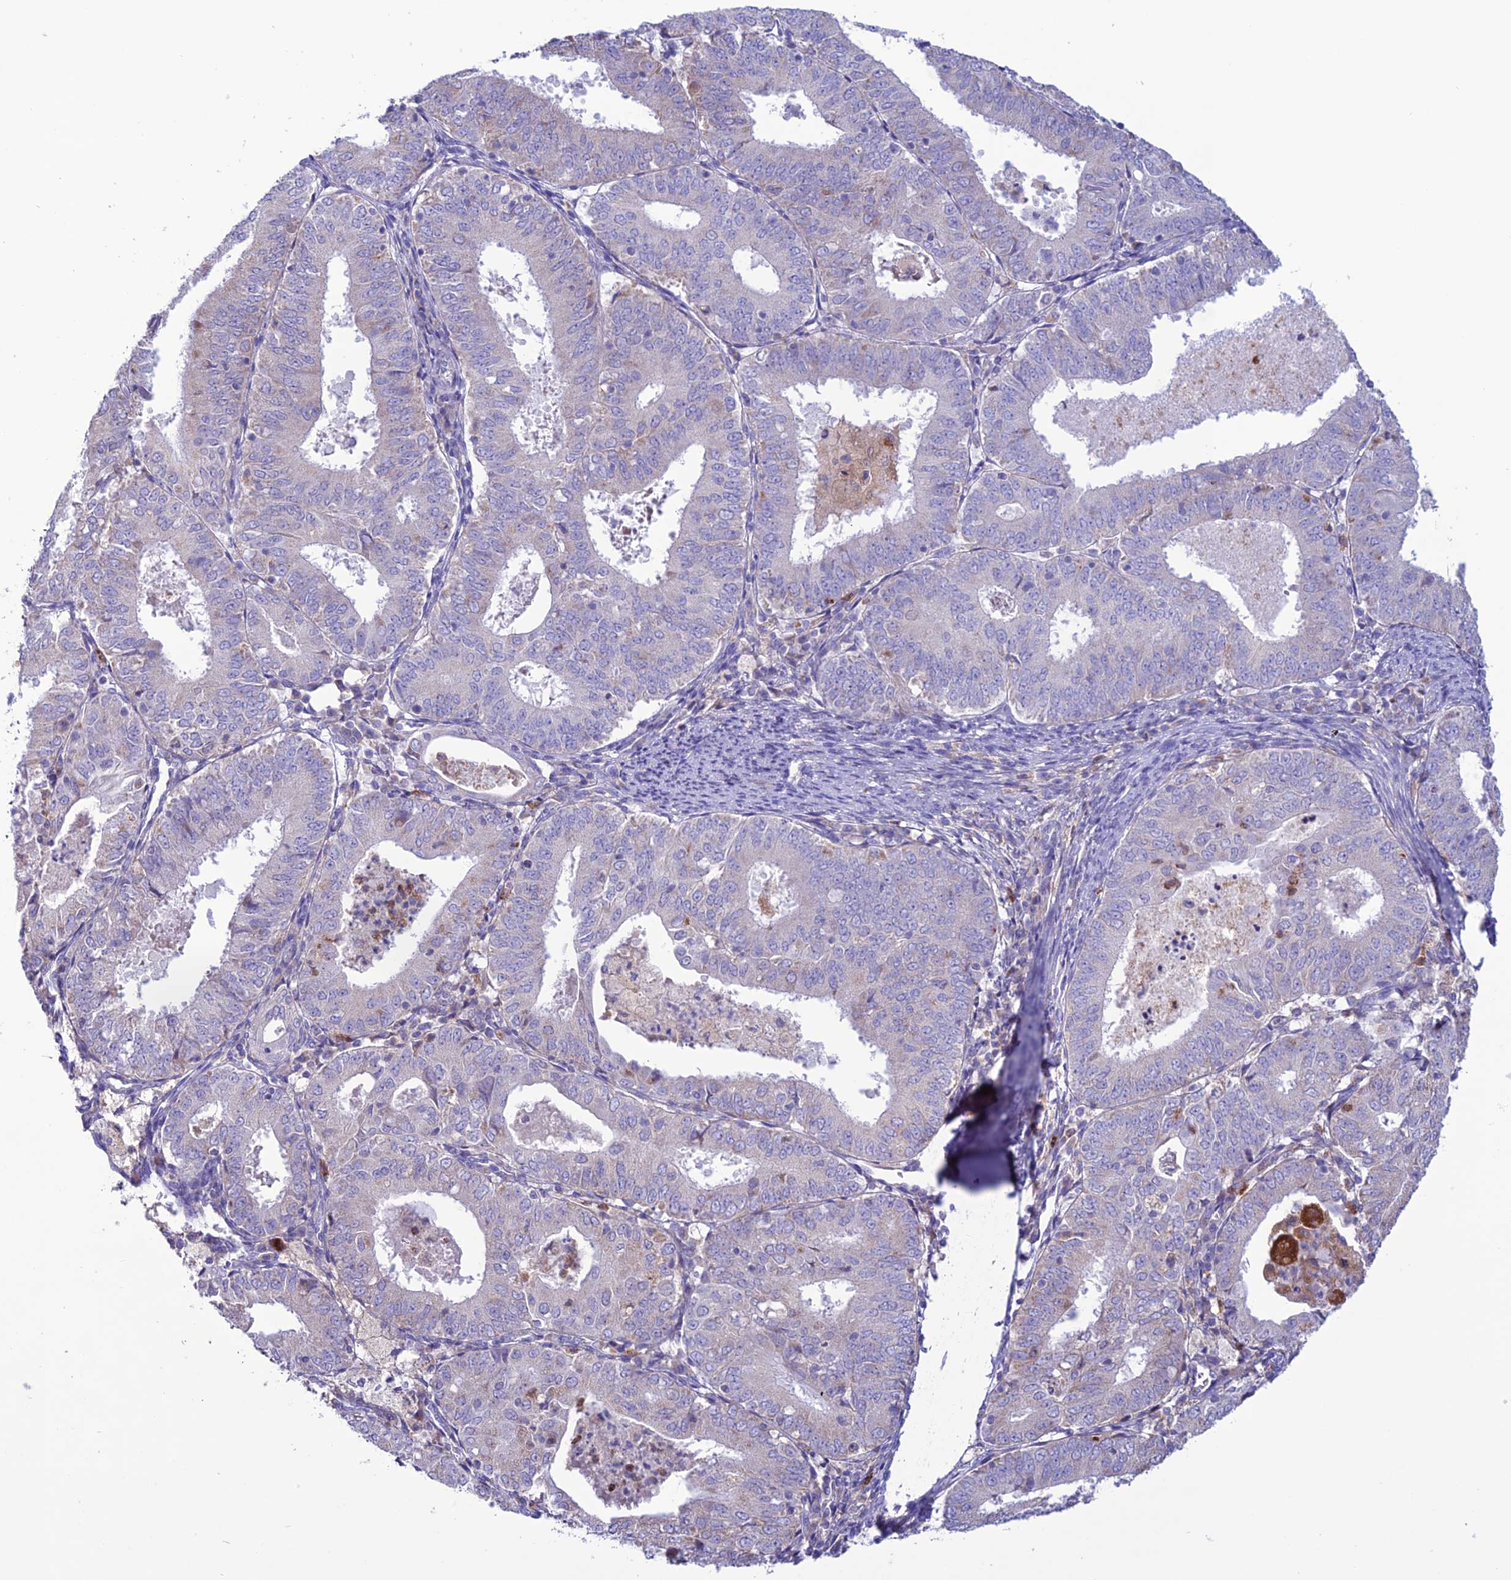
{"staining": {"intensity": "negative", "quantity": "none", "location": "none"}, "tissue": "endometrial cancer", "cell_type": "Tumor cells", "image_type": "cancer", "snomed": [{"axis": "morphology", "description": "Adenocarcinoma, NOS"}, {"axis": "topography", "description": "Endometrium"}], "caption": "DAB (3,3'-diaminobenzidine) immunohistochemical staining of endometrial cancer (adenocarcinoma) displays no significant expression in tumor cells.", "gene": "CLCN7", "patient": {"sex": "female", "age": 57}}